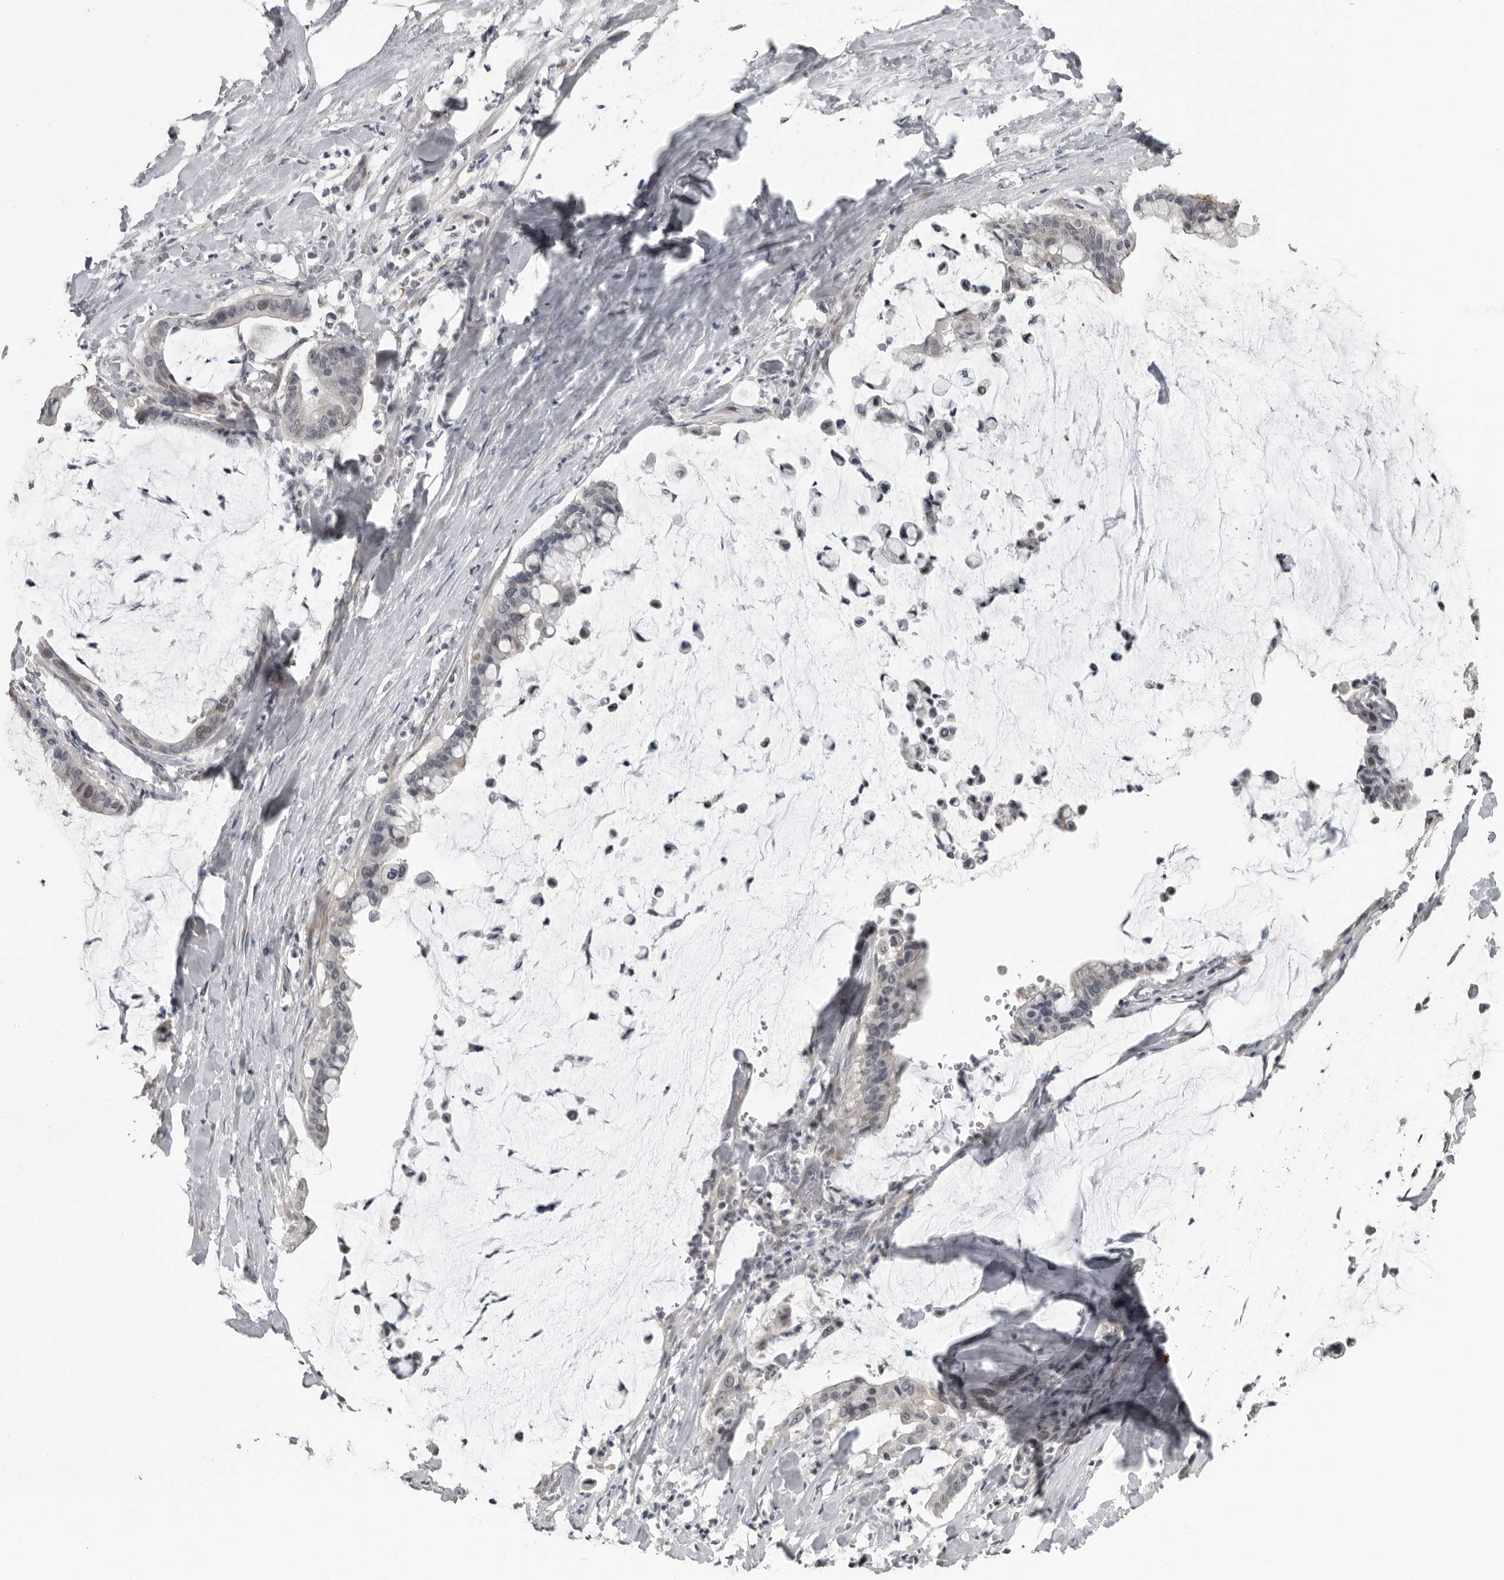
{"staining": {"intensity": "negative", "quantity": "none", "location": "none"}, "tissue": "pancreatic cancer", "cell_type": "Tumor cells", "image_type": "cancer", "snomed": [{"axis": "morphology", "description": "Adenocarcinoma, NOS"}, {"axis": "topography", "description": "Pancreas"}], "caption": "Pancreatic cancer was stained to show a protein in brown. There is no significant expression in tumor cells.", "gene": "PRRX2", "patient": {"sex": "male", "age": 41}}